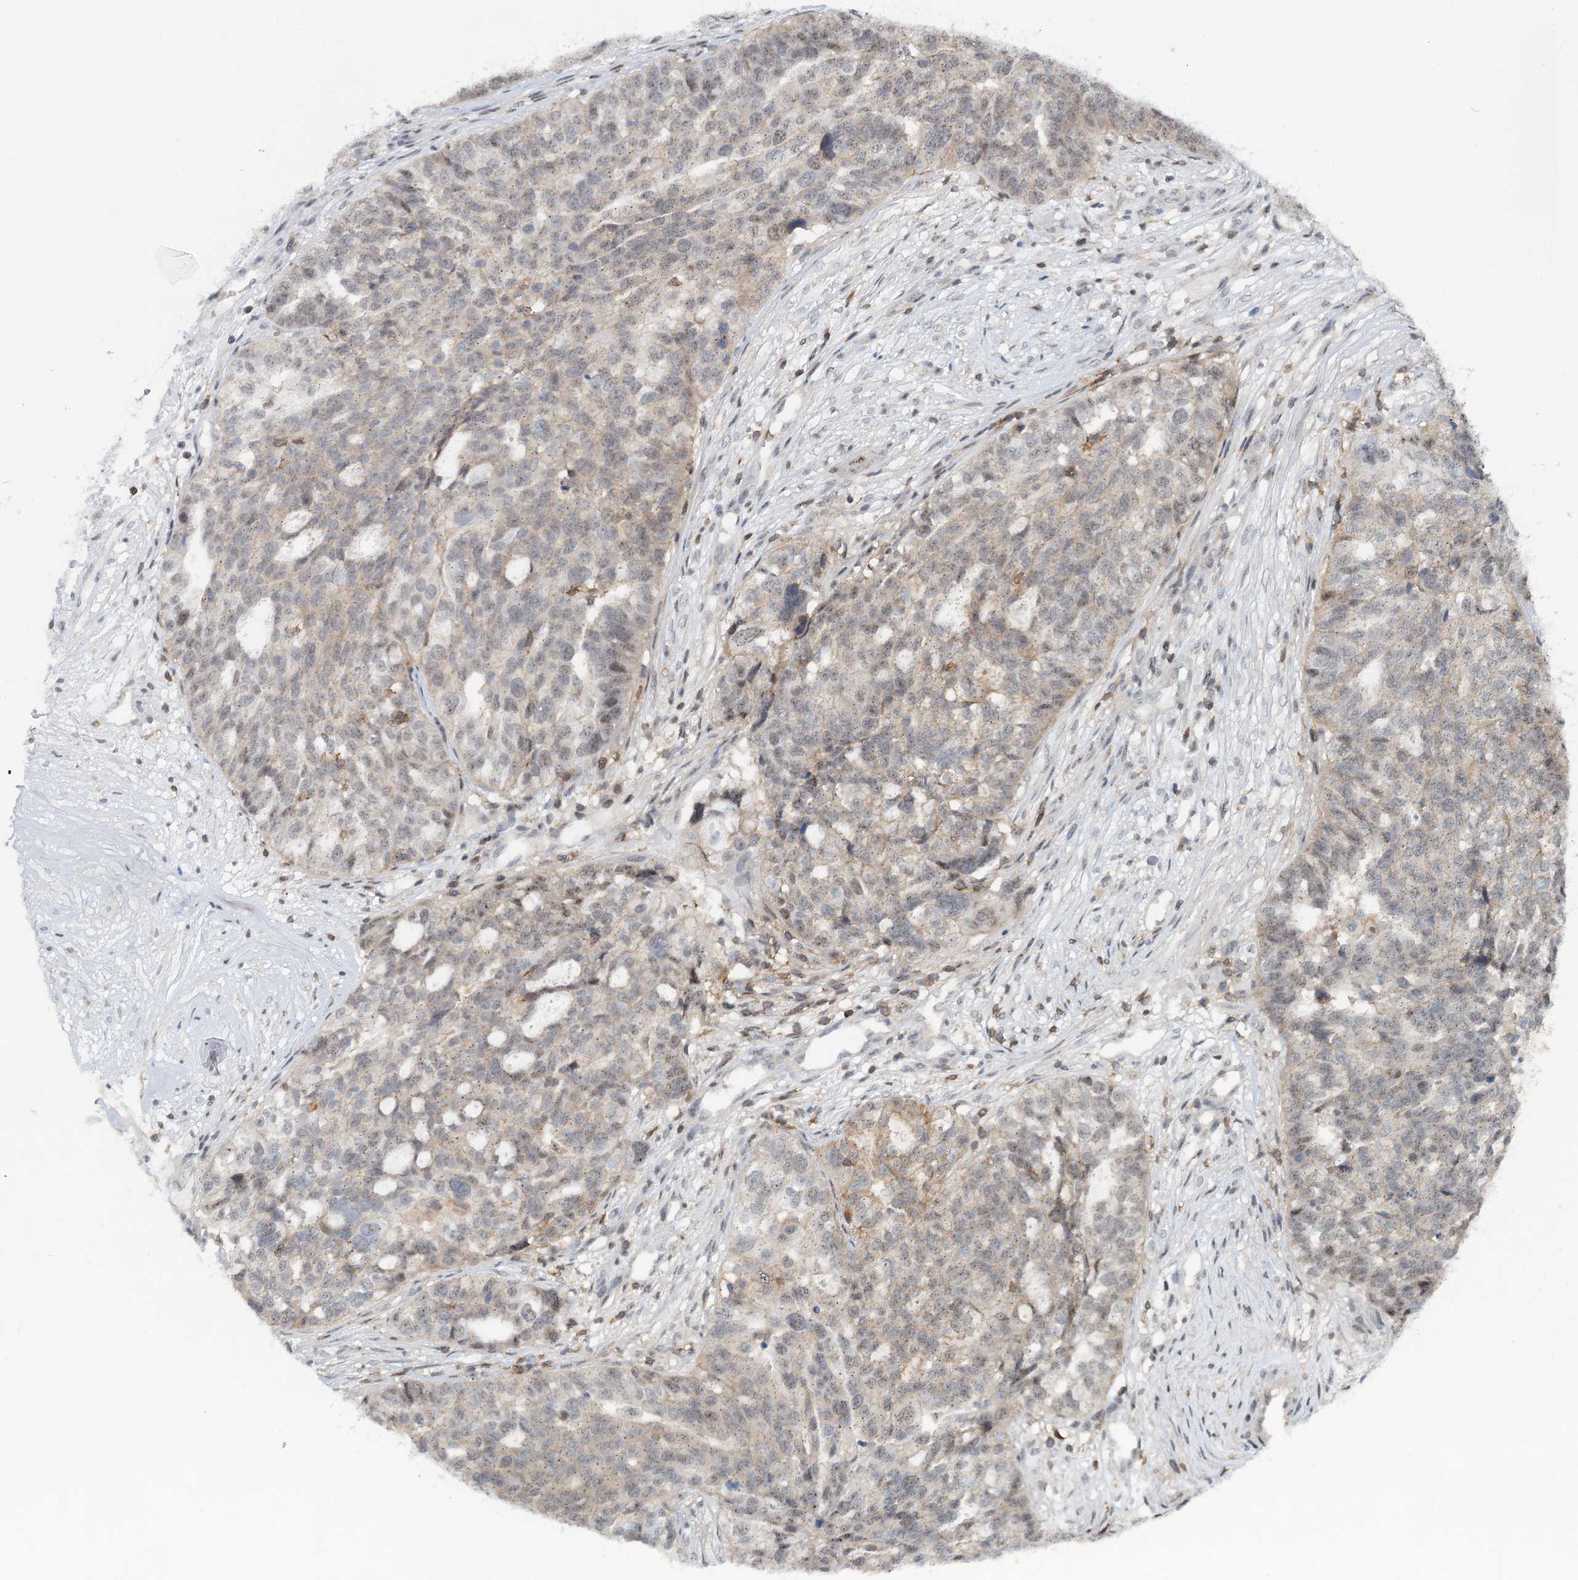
{"staining": {"intensity": "weak", "quantity": "25%-75%", "location": "nuclear"}, "tissue": "ovarian cancer", "cell_type": "Tumor cells", "image_type": "cancer", "snomed": [{"axis": "morphology", "description": "Cystadenocarcinoma, serous, NOS"}, {"axis": "topography", "description": "Ovary"}], "caption": "Human ovarian serous cystadenocarcinoma stained with a protein marker demonstrates weak staining in tumor cells.", "gene": "CDC42SE2", "patient": {"sex": "female", "age": 59}}